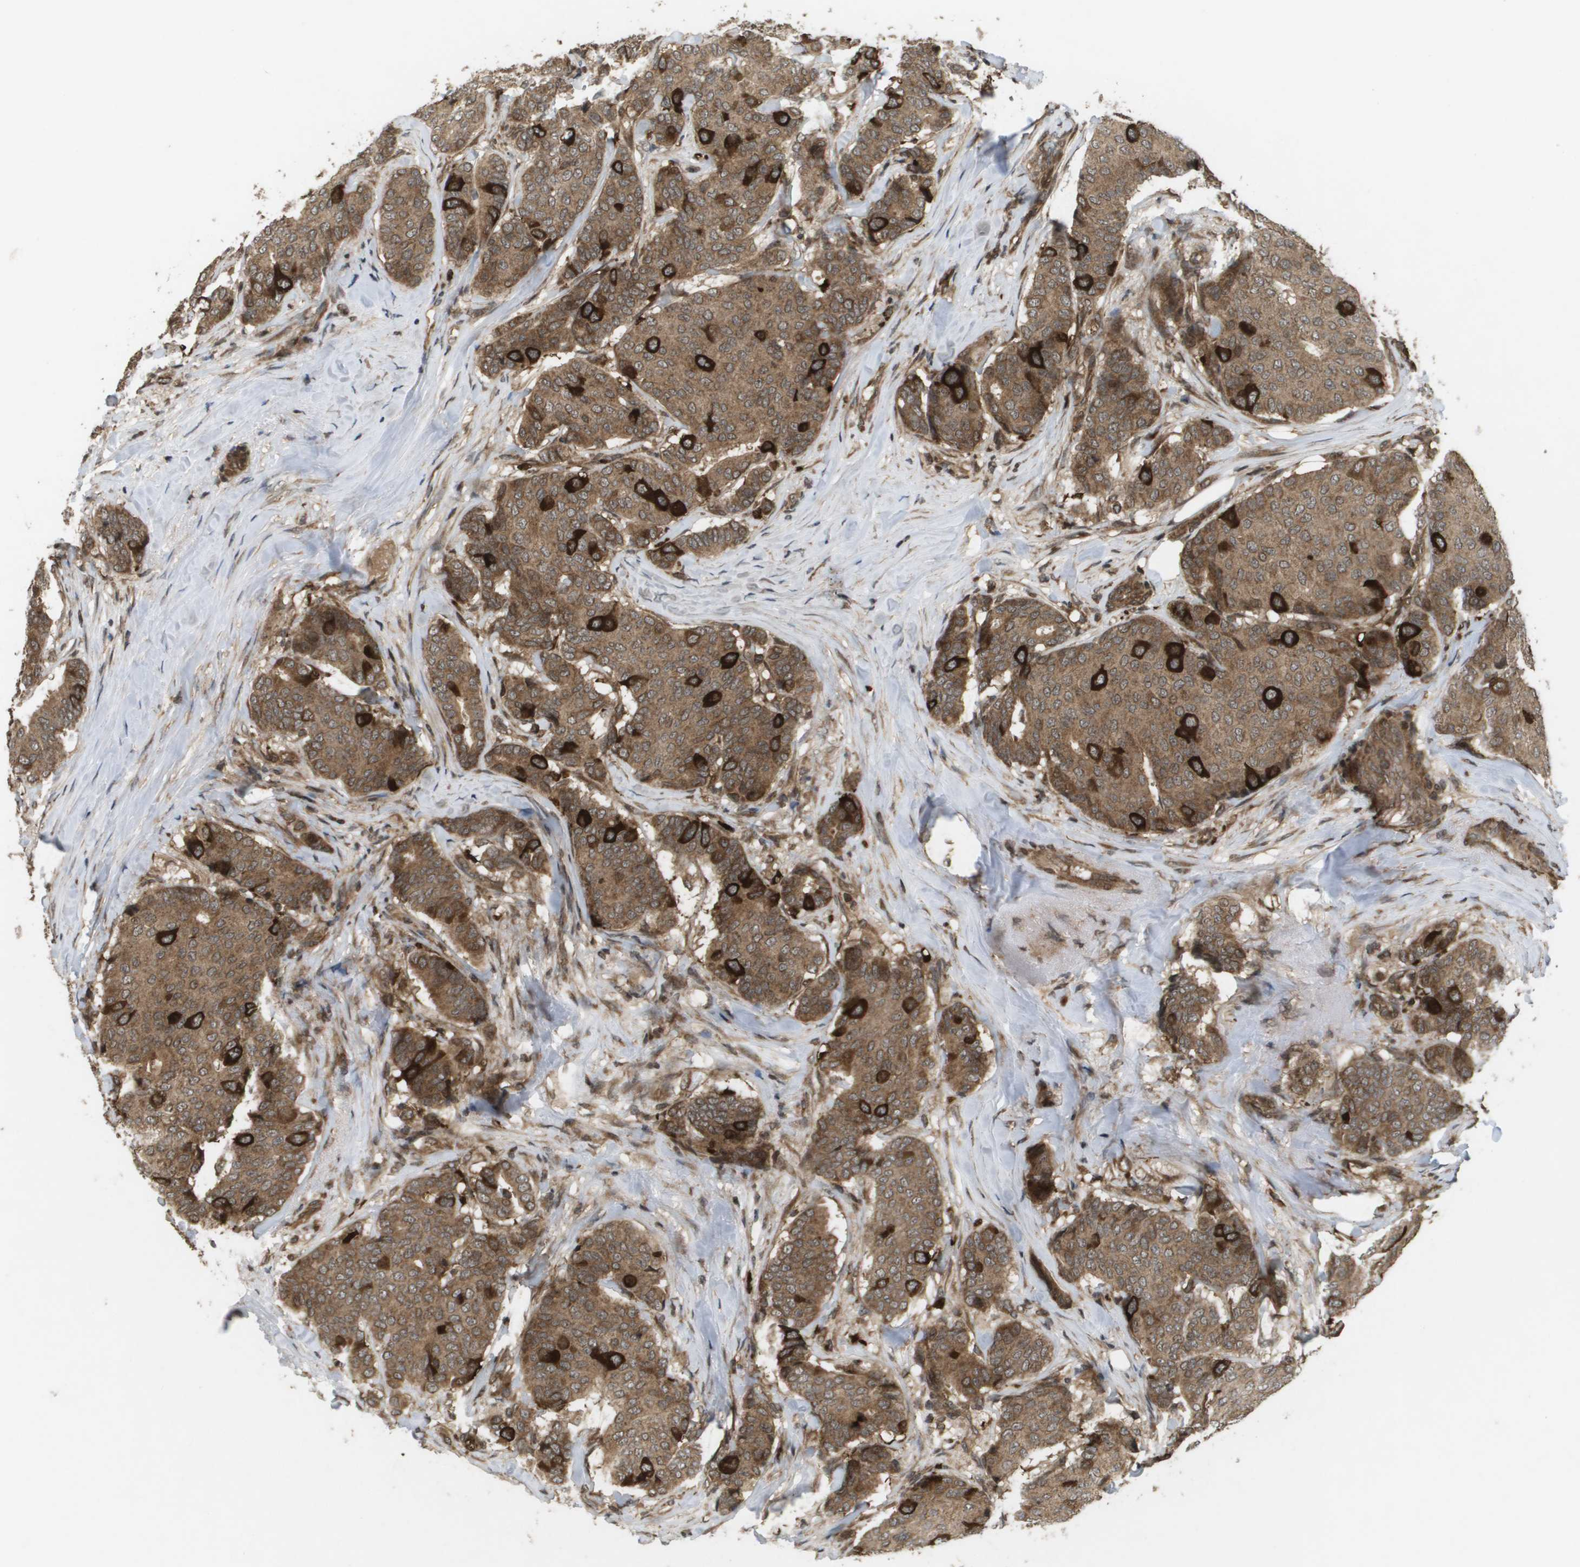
{"staining": {"intensity": "strong", "quantity": ">75%", "location": "cytoplasmic/membranous,nuclear"}, "tissue": "breast cancer", "cell_type": "Tumor cells", "image_type": "cancer", "snomed": [{"axis": "morphology", "description": "Duct carcinoma"}, {"axis": "topography", "description": "Breast"}], "caption": "Immunohistochemistry image of neoplastic tissue: breast infiltrating ductal carcinoma stained using immunohistochemistry shows high levels of strong protein expression localized specifically in the cytoplasmic/membranous and nuclear of tumor cells, appearing as a cytoplasmic/membranous and nuclear brown color.", "gene": "KIF11", "patient": {"sex": "female", "age": 75}}